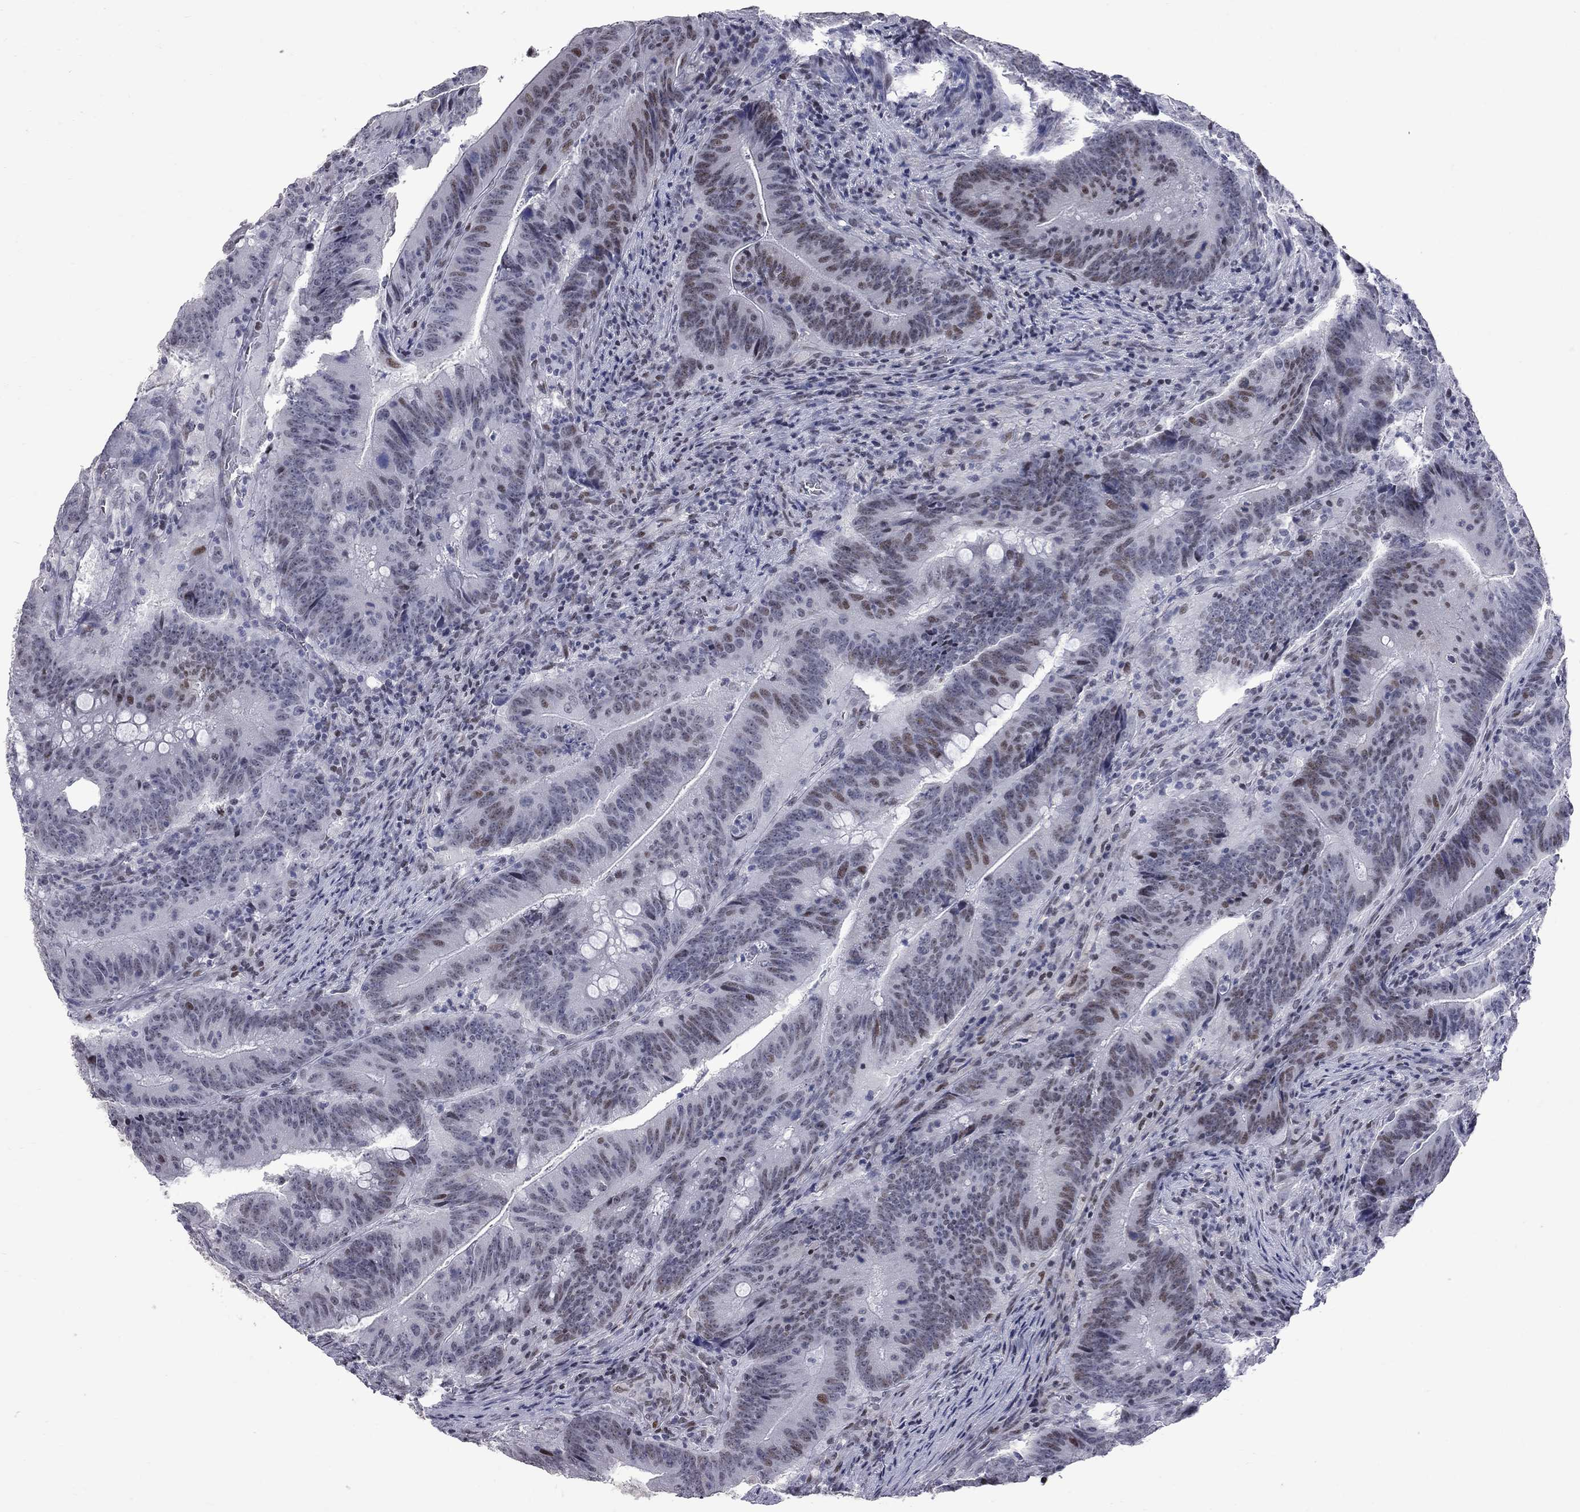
{"staining": {"intensity": "weak", "quantity": "<25%", "location": "nuclear"}, "tissue": "colorectal cancer", "cell_type": "Tumor cells", "image_type": "cancer", "snomed": [{"axis": "morphology", "description": "Adenocarcinoma, NOS"}, {"axis": "topography", "description": "Colon"}], "caption": "A high-resolution photomicrograph shows immunohistochemistry (IHC) staining of adenocarcinoma (colorectal), which reveals no significant expression in tumor cells. Nuclei are stained in blue.", "gene": "ZNF154", "patient": {"sex": "female", "age": 87}}